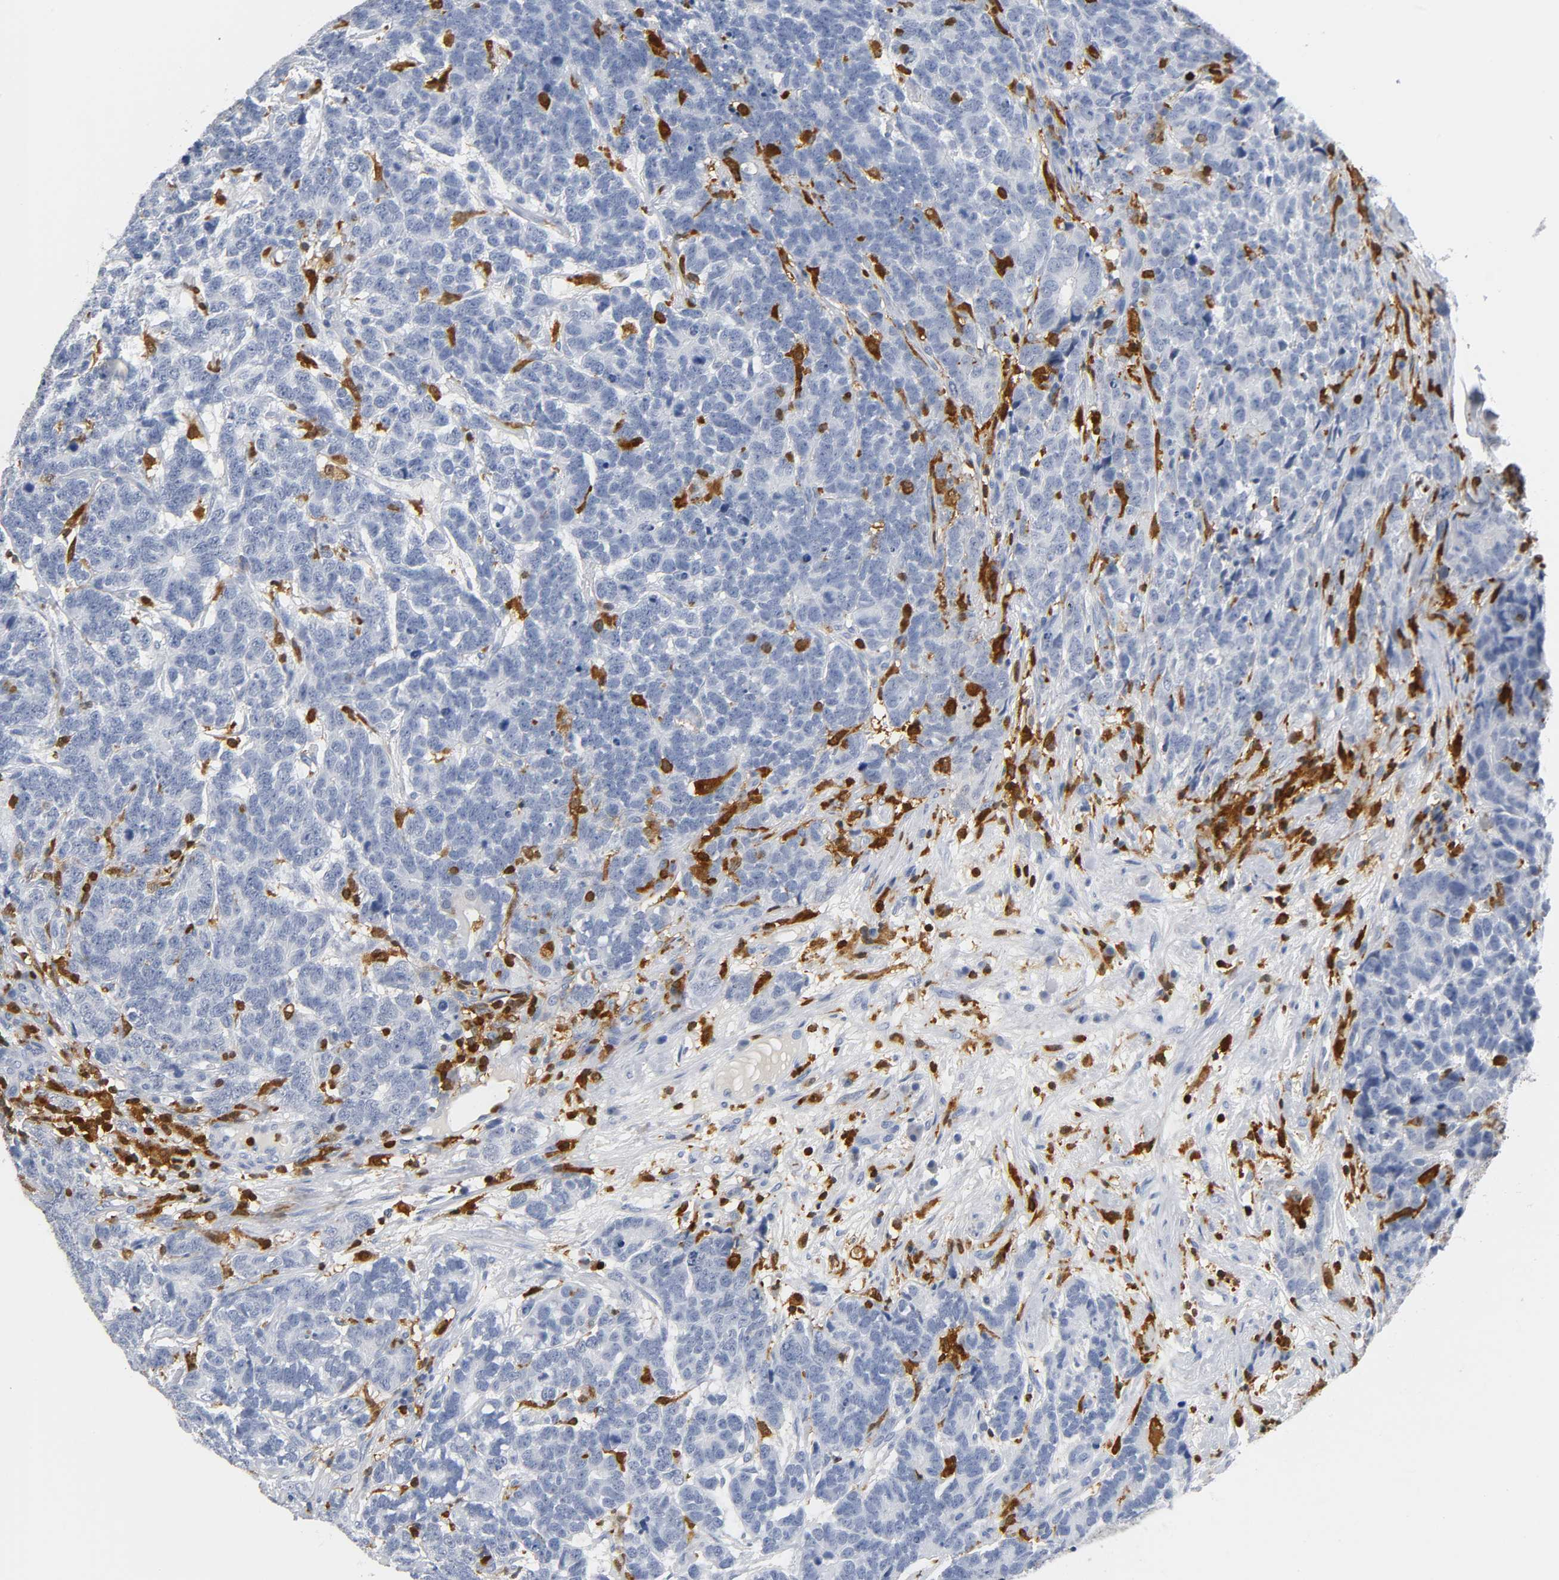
{"staining": {"intensity": "negative", "quantity": "none", "location": "none"}, "tissue": "testis cancer", "cell_type": "Tumor cells", "image_type": "cancer", "snomed": [{"axis": "morphology", "description": "Carcinoma, Embryonal, NOS"}, {"axis": "topography", "description": "Testis"}], "caption": "An IHC image of testis embryonal carcinoma is shown. There is no staining in tumor cells of testis embryonal carcinoma. Nuclei are stained in blue.", "gene": "DOK2", "patient": {"sex": "male", "age": 26}}